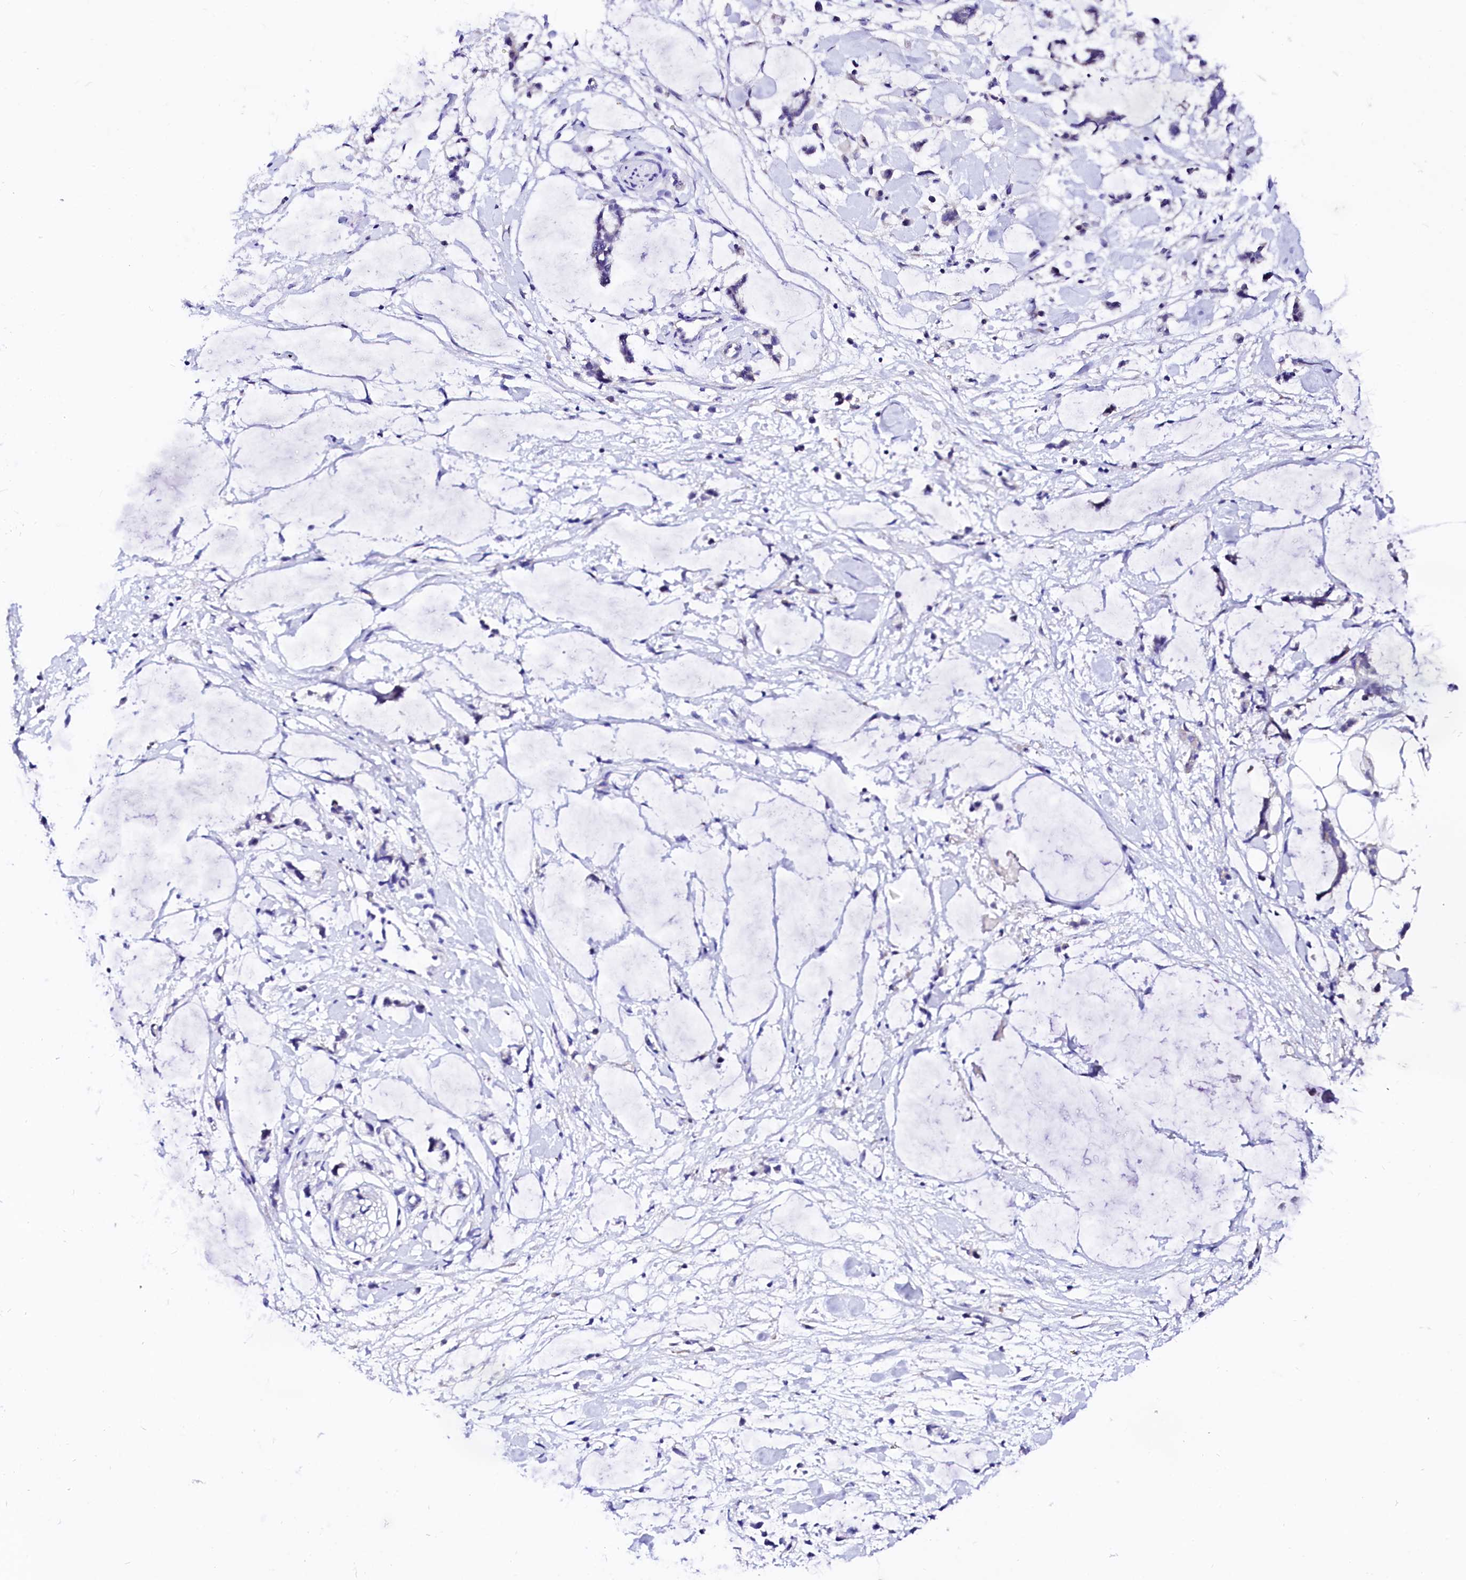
{"staining": {"intensity": "negative", "quantity": "none", "location": "none"}, "tissue": "adipose tissue", "cell_type": "Adipocytes", "image_type": "normal", "snomed": [{"axis": "morphology", "description": "Normal tissue, NOS"}, {"axis": "morphology", "description": "Adenocarcinoma, NOS"}, {"axis": "topography", "description": "Colon"}, {"axis": "topography", "description": "Peripheral nerve tissue"}], "caption": "An image of human adipose tissue is negative for staining in adipocytes. (DAB (3,3'-diaminobenzidine) immunohistochemistry (IHC), high magnification).", "gene": "BTBD16", "patient": {"sex": "male", "age": 14}}